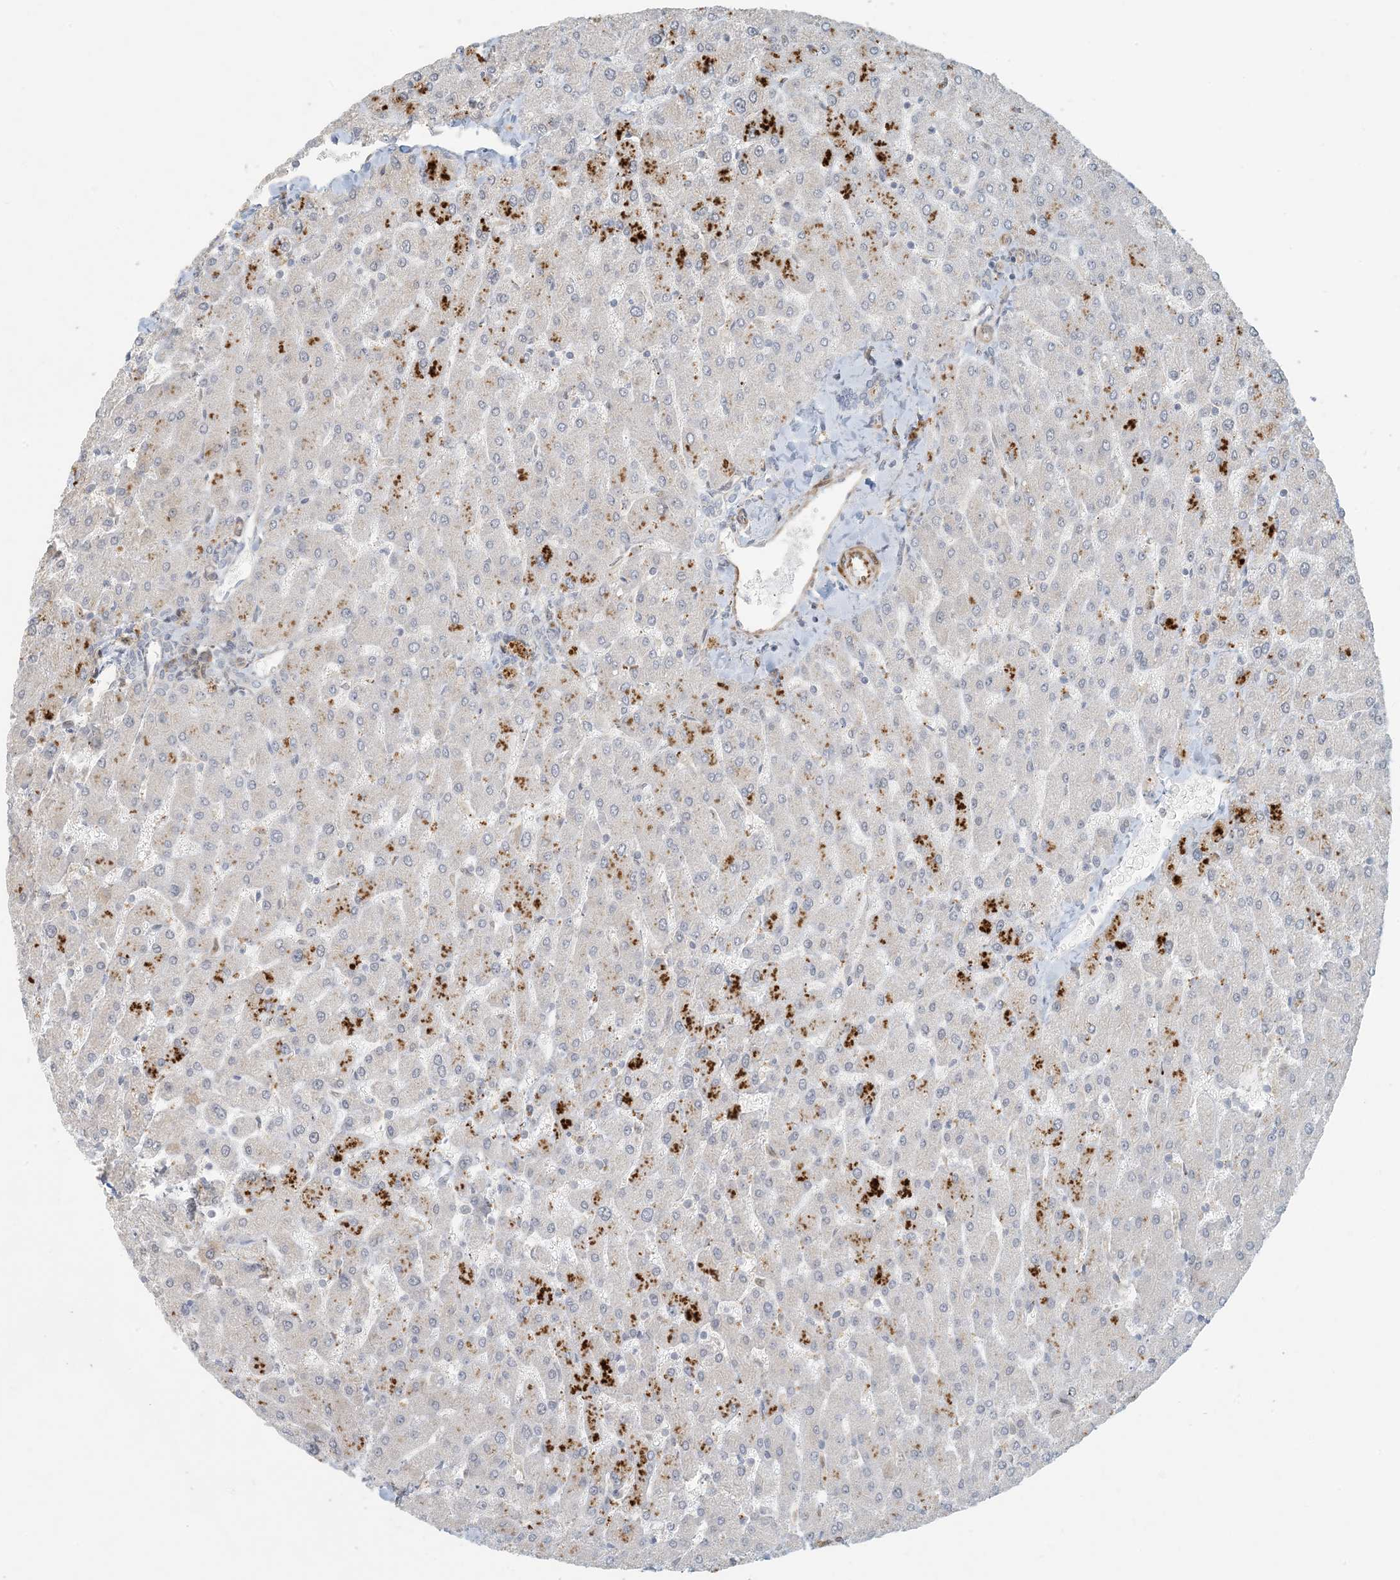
{"staining": {"intensity": "weak", "quantity": "25%-75%", "location": "cytoplasmic/membranous"}, "tissue": "liver", "cell_type": "Cholangiocytes", "image_type": "normal", "snomed": [{"axis": "morphology", "description": "Normal tissue, NOS"}, {"axis": "topography", "description": "Liver"}], "caption": "This micrograph reveals immunohistochemistry staining of benign human liver, with low weak cytoplasmic/membranous expression in about 25%-75% of cholangiocytes.", "gene": "BCORL1", "patient": {"sex": "male", "age": 55}}